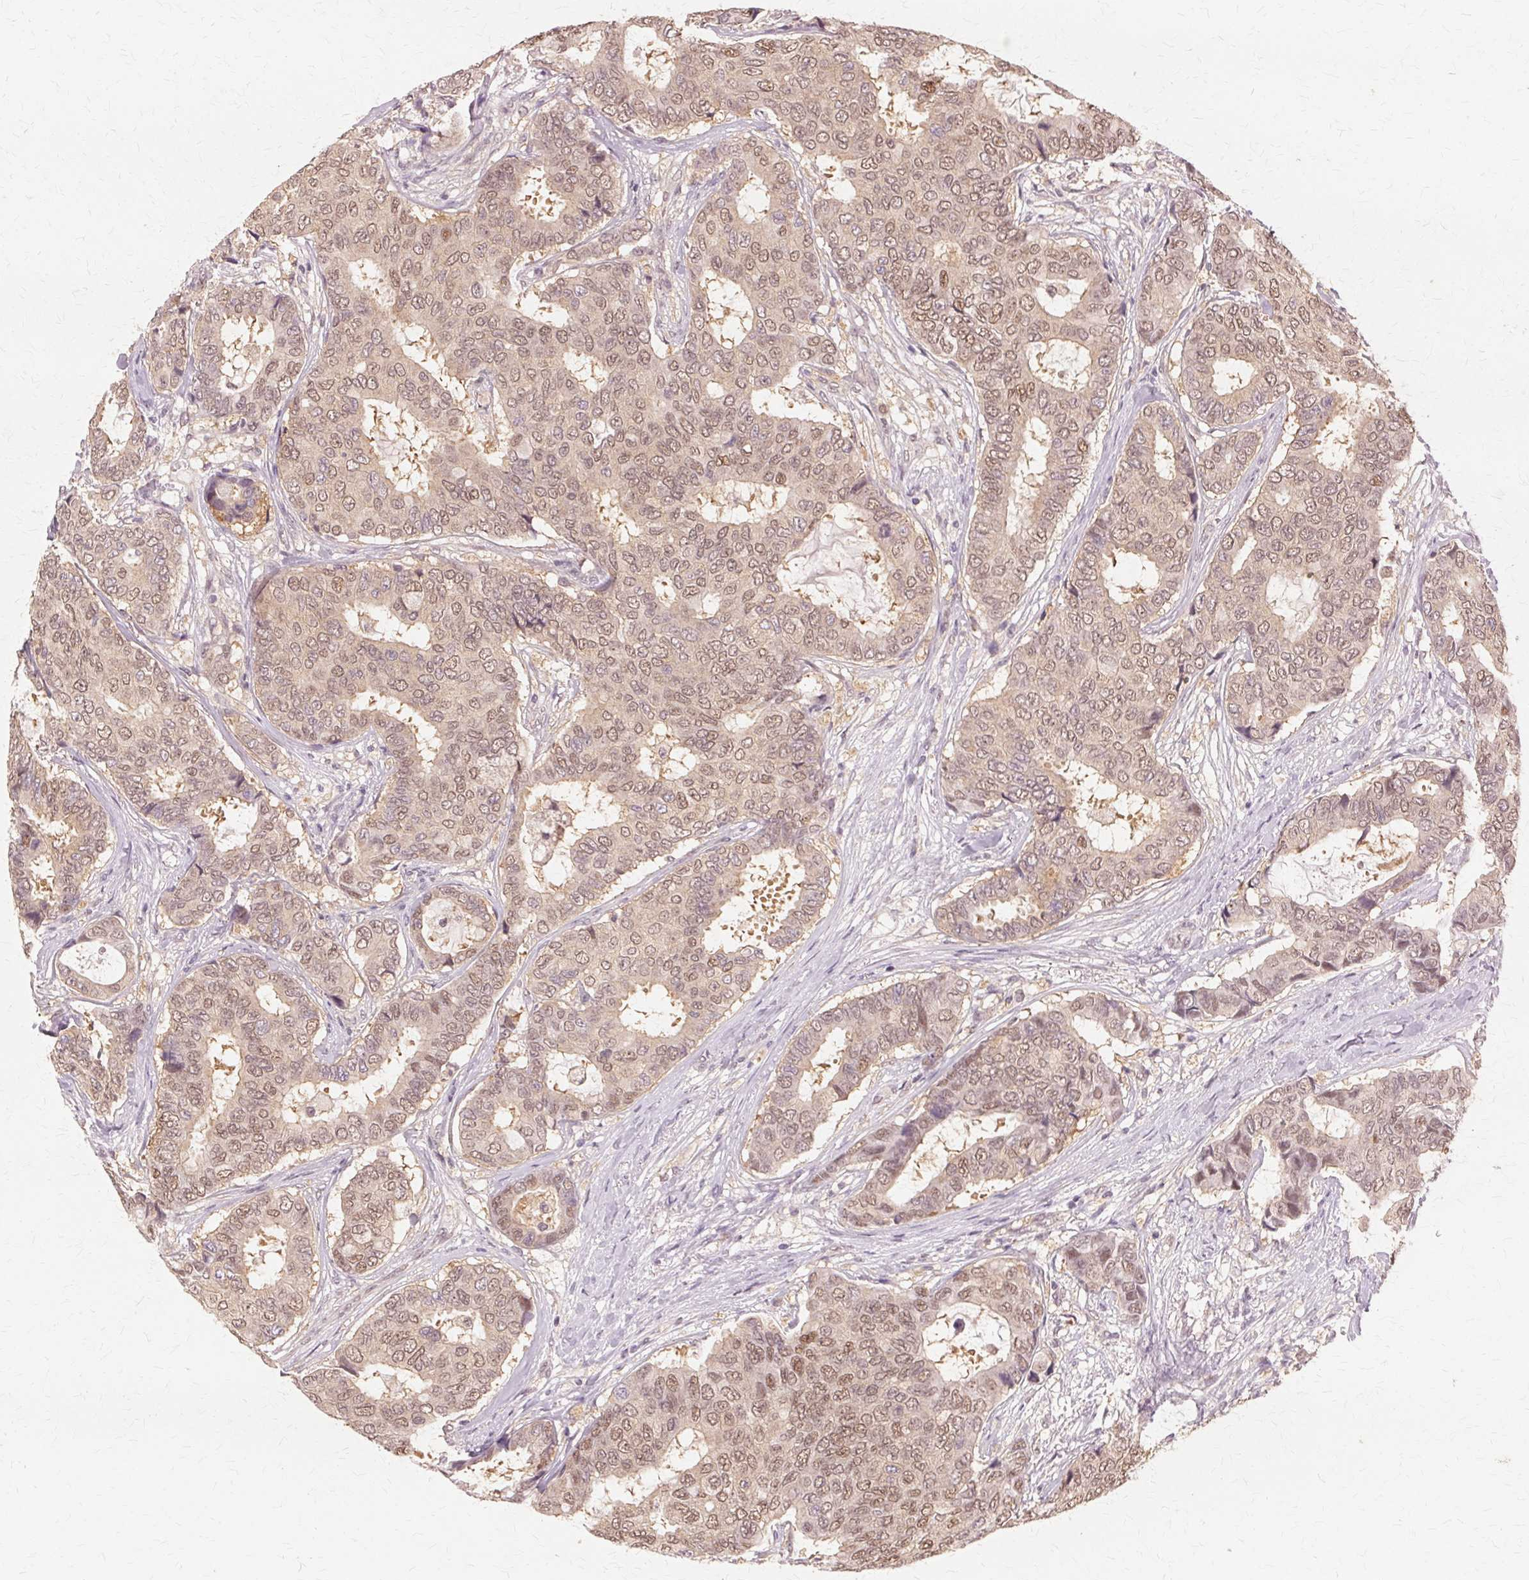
{"staining": {"intensity": "weak", "quantity": ">75%", "location": "nuclear"}, "tissue": "breast cancer", "cell_type": "Tumor cells", "image_type": "cancer", "snomed": [{"axis": "morphology", "description": "Duct carcinoma"}, {"axis": "topography", "description": "Breast"}], "caption": "Protein expression analysis of breast cancer exhibits weak nuclear expression in approximately >75% of tumor cells.", "gene": "PRMT5", "patient": {"sex": "female", "age": 75}}